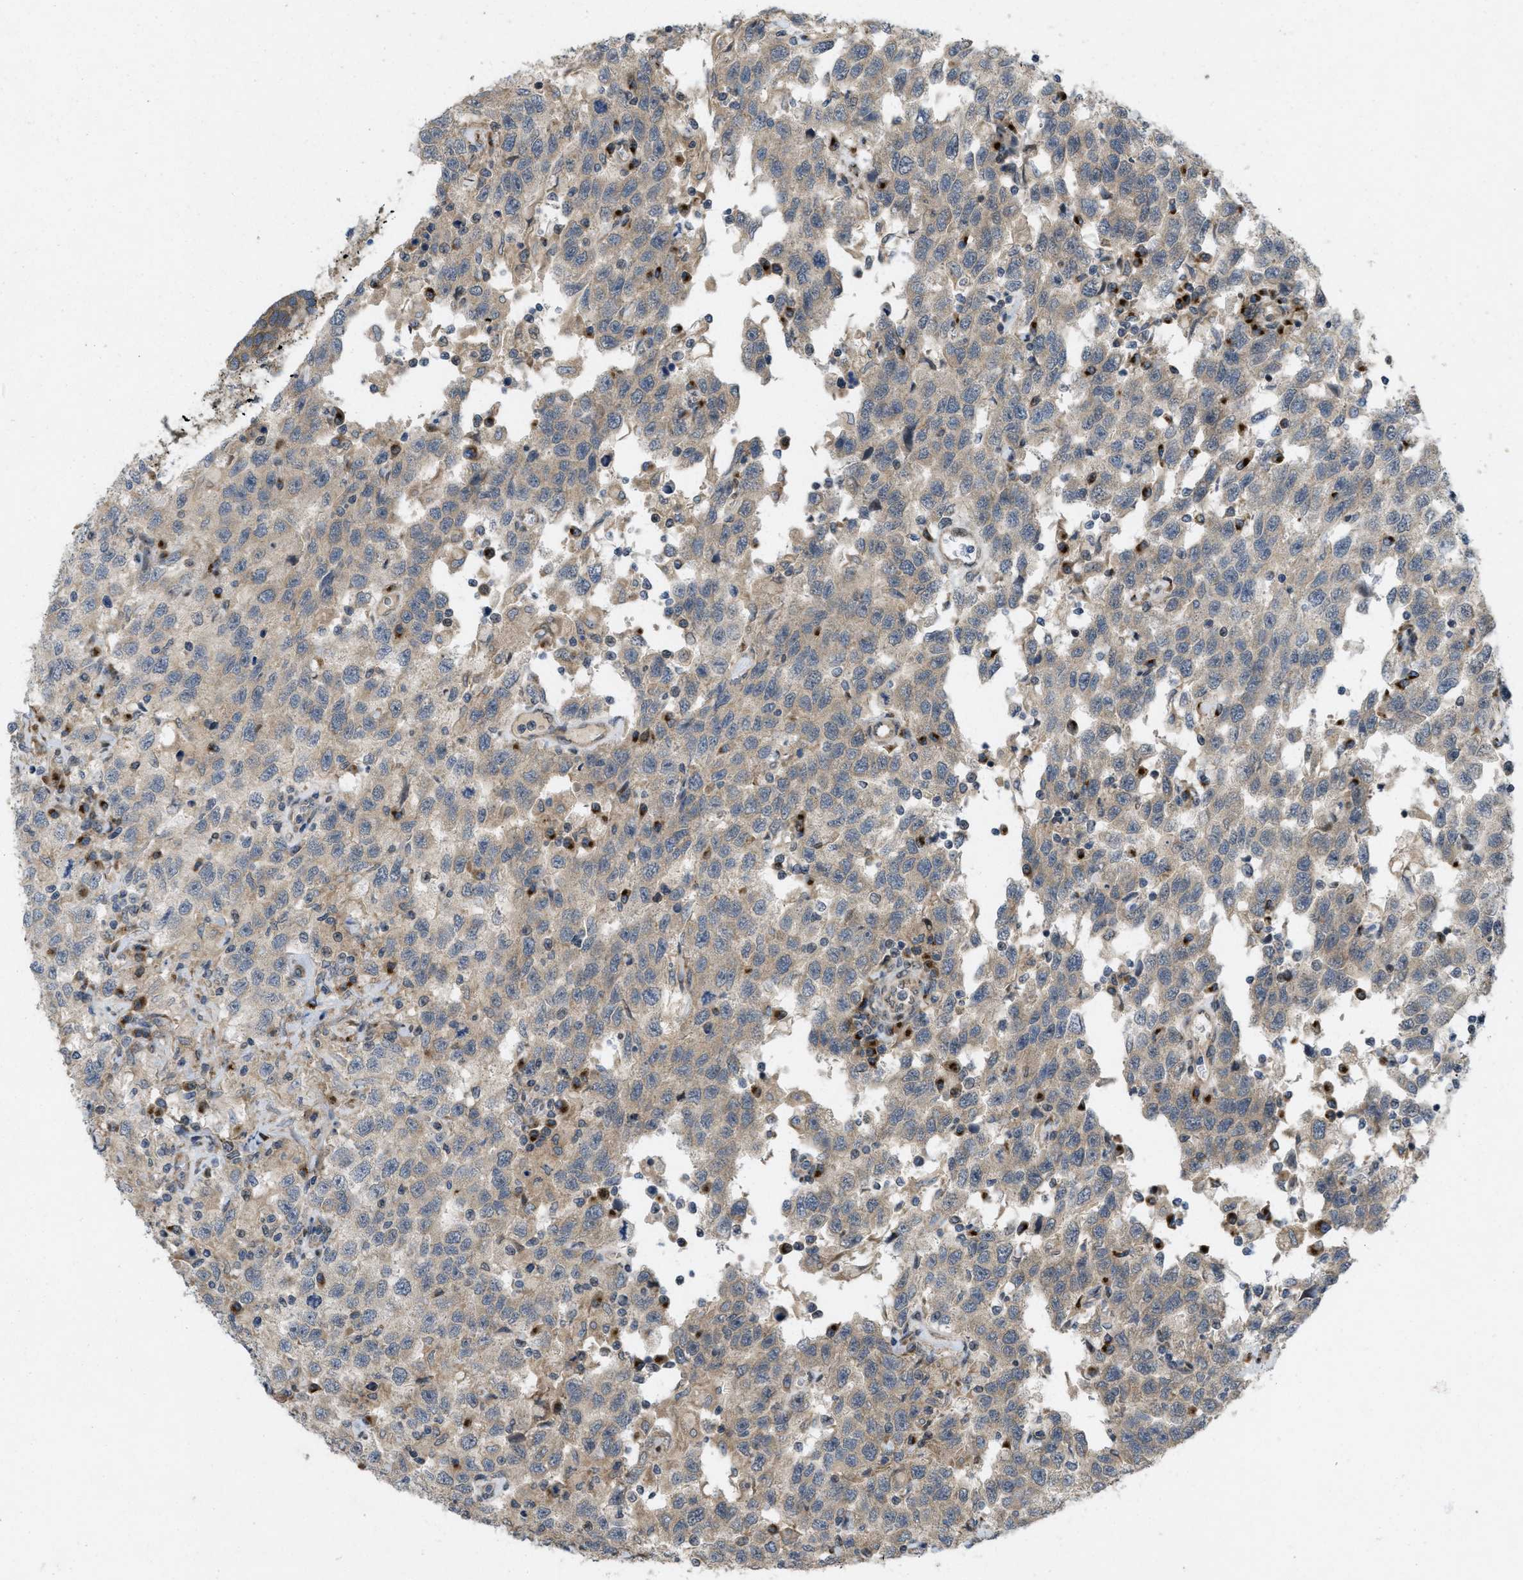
{"staining": {"intensity": "weak", "quantity": "25%-75%", "location": "cytoplasmic/membranous"}, "tissue": "testis cancer", "cell_type": "Tumor cells", "image_type": "cancer", "snomed": [{"axis": "morphology", "description": "Seminoma, NOS"}, {"axis": "topography", "description": "Testis"}], "caption": "Testis cancer (seminoma) stained with DAB IHC displays low levels of weak cytoplasmic/membranous staining in approximately 25%-75% of tumor cells.", "gene": "IFNLR1", "patient": {"sex": "male", "age": 41}}